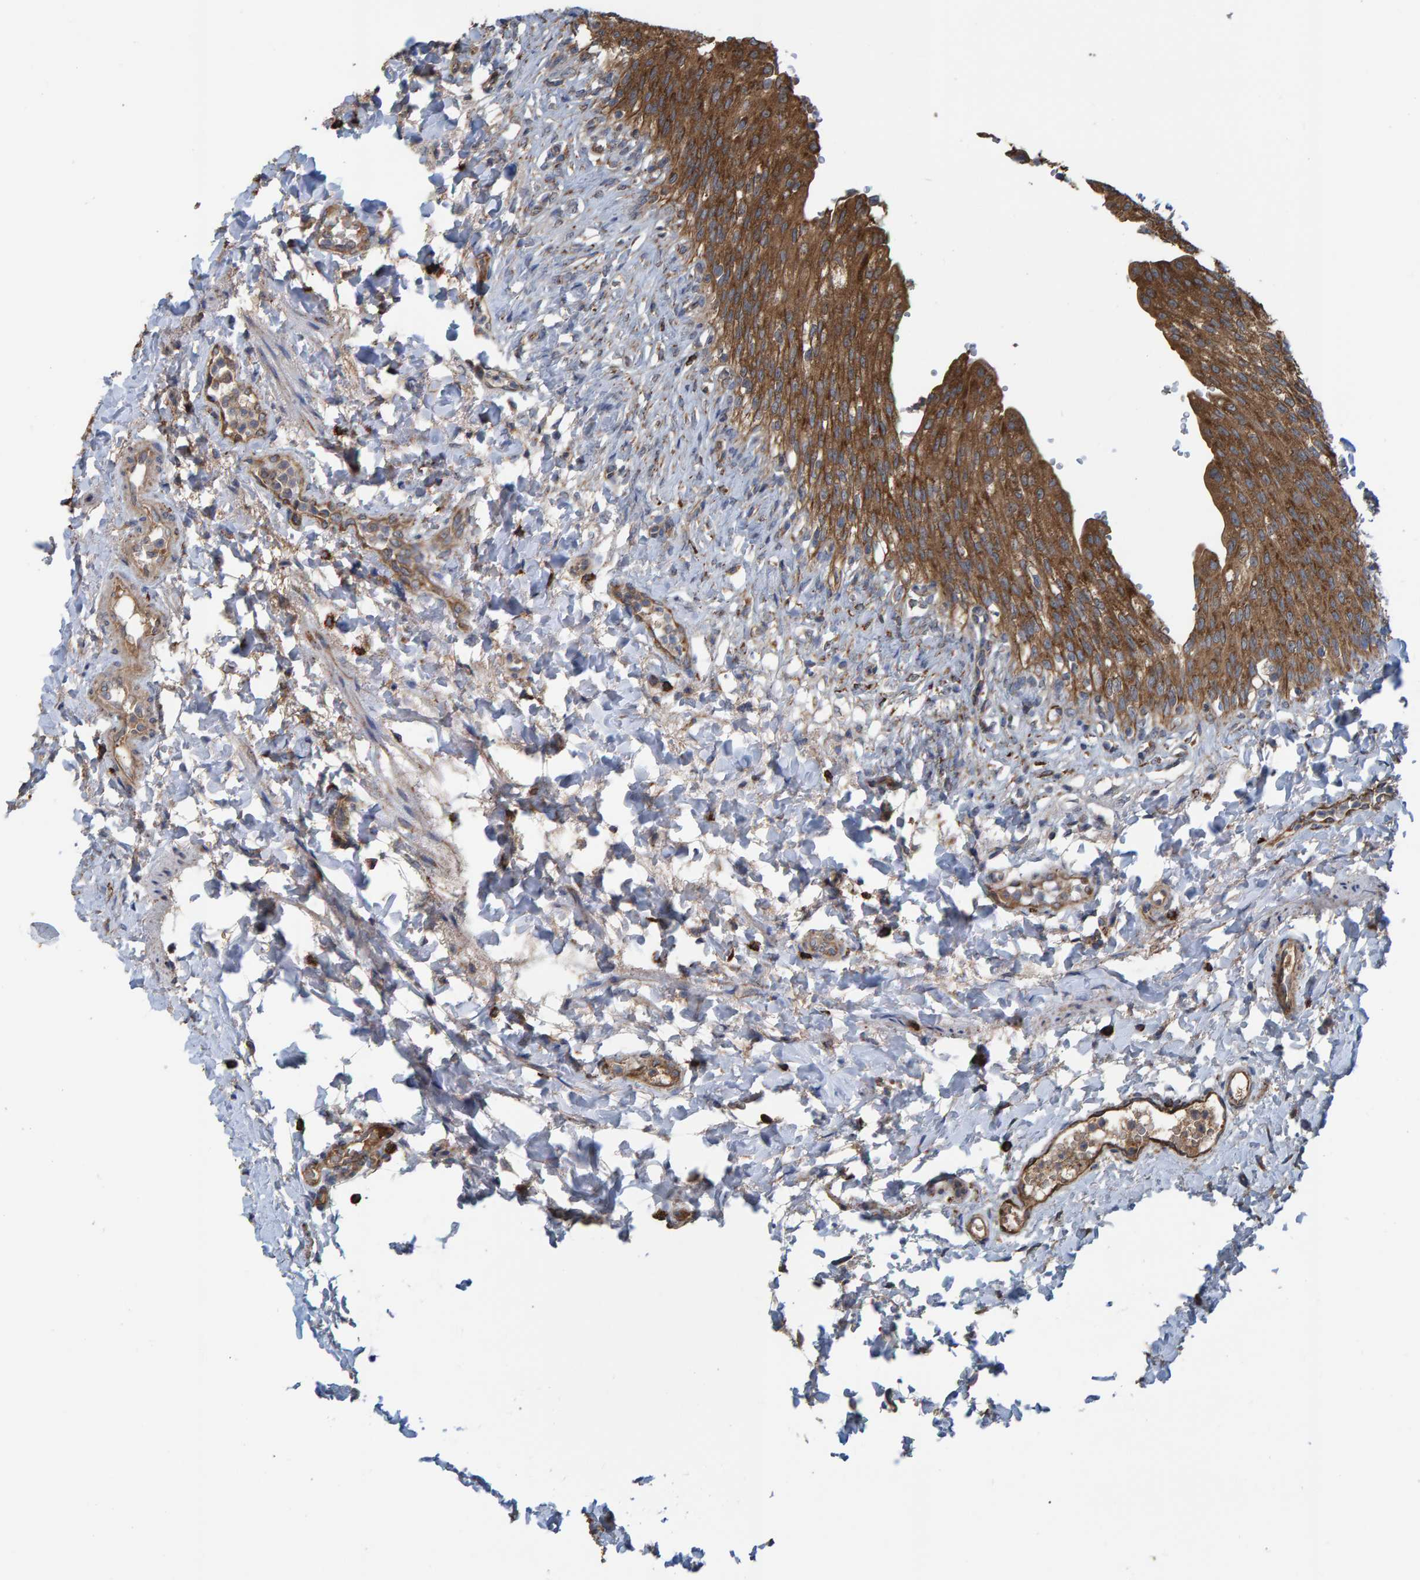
{"staining": {"intensity": "strong", "quantity": ">75%", "location": "cytoplasmic/membranous"}, "tissue": "urinary bladder", "cell_type": "Urothelial cells", "image_type": "normal", "snomed": [{"axis": "morphology", "description": "Urothelial carcinoma, High grade"}, {"axis": "topography", "description": "Urinary bladder"}], "caption": "A histopathology image of urinary bladder stained for a protein exhibits strong cytoplasmic/membranous brown staining in urothelial cells.", "gene": "LRSAM1", "patient": {"sex": "male", "age": 46}}